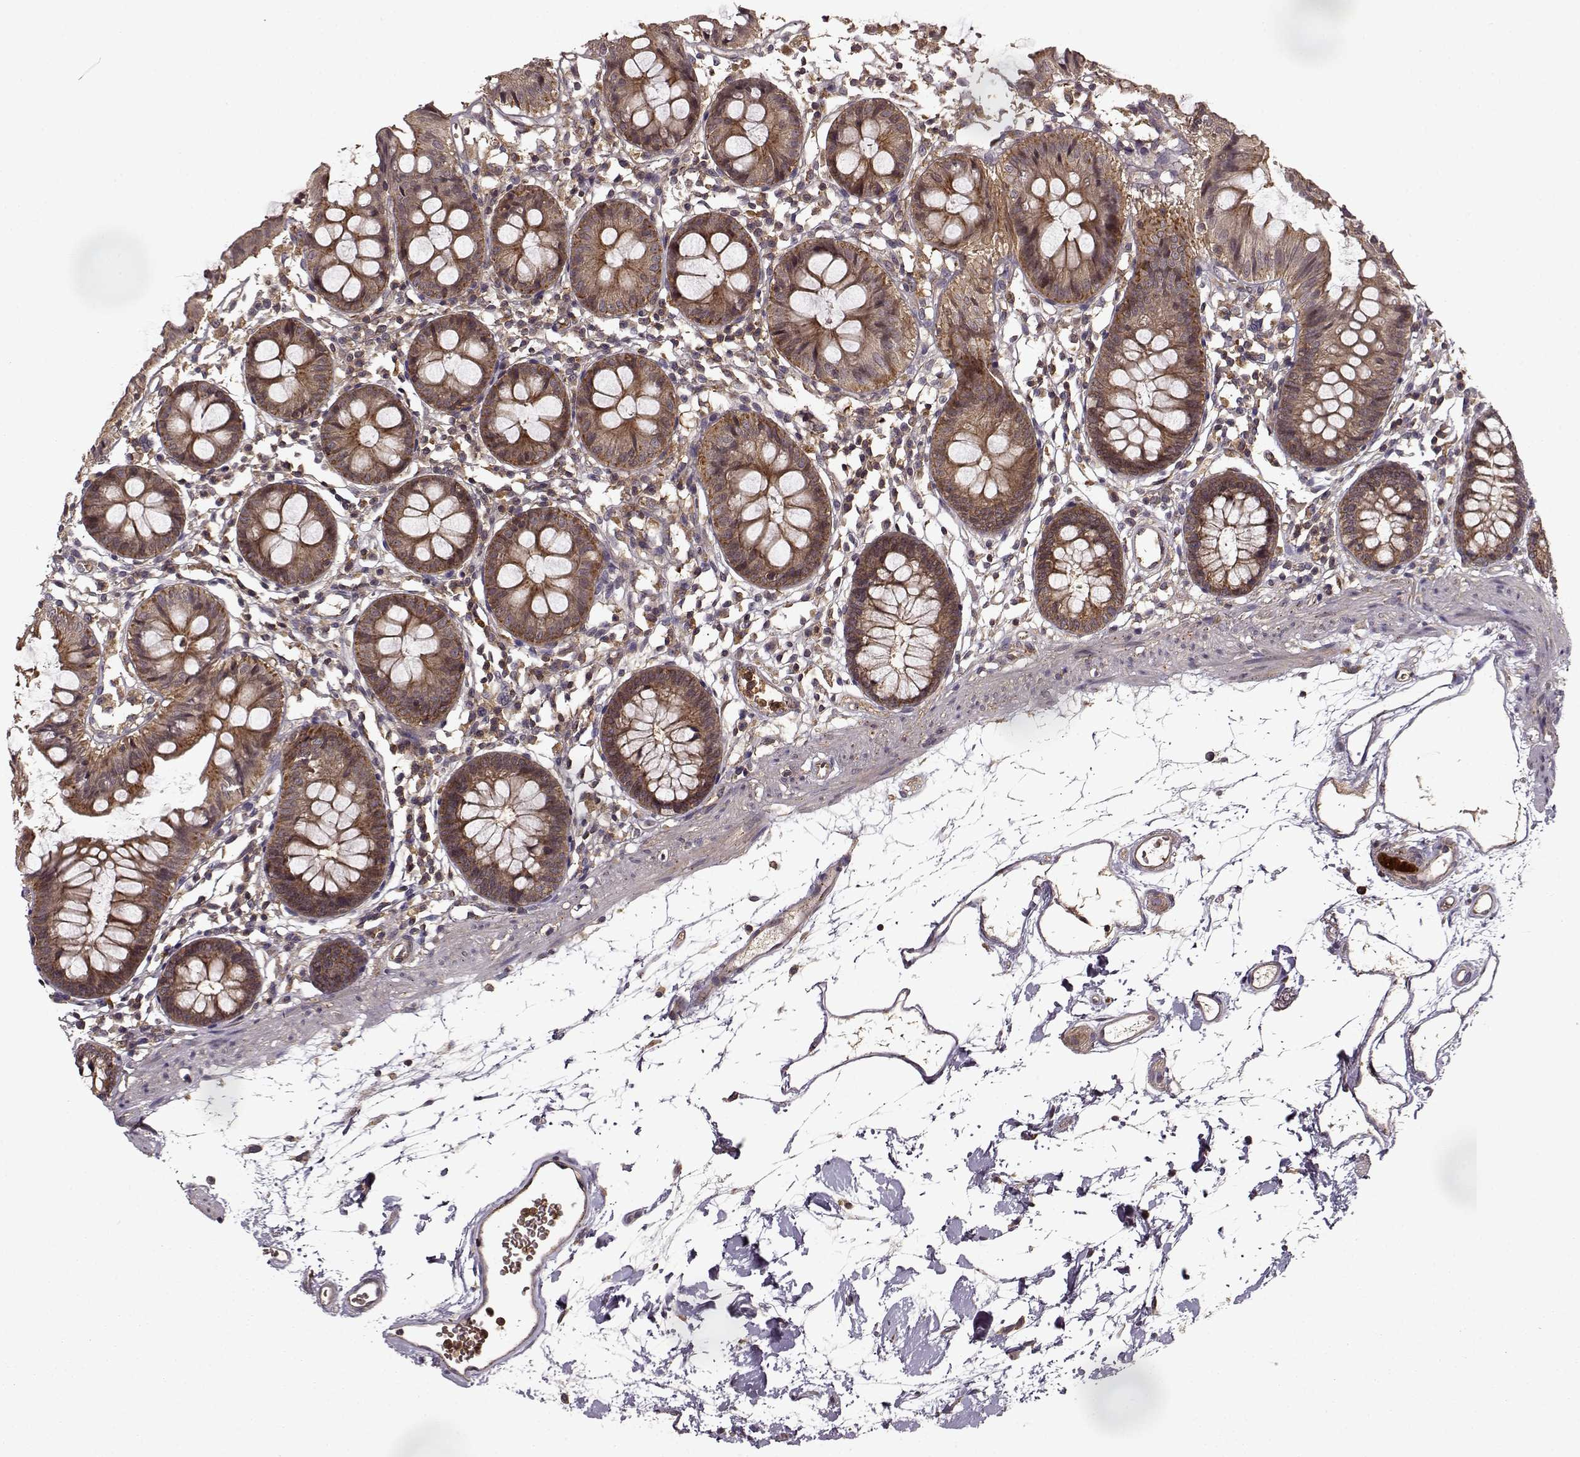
{"staining": {"intensity": "weak", "quantity": ">75%", "location": "cytoplasmic/membranous"}, "tissue": "colon", "cell_type": "Endothelial cells", "image_type": "normal", "snomed": [{"axis": "morphology", "description": "Normal tissue, NOS"}, {"axis": "topography", "description": "Colon"}], "caption": "This image shows benign colon stained with immunohistochemistry to label a protein in brown. The cytoplasmic/membranous of endothelial cells show weak positivity for the protein. Nuclei are counter-stained blue.", "gene": "IFRD2", "patient": {"sex": "female", "age": 84}}